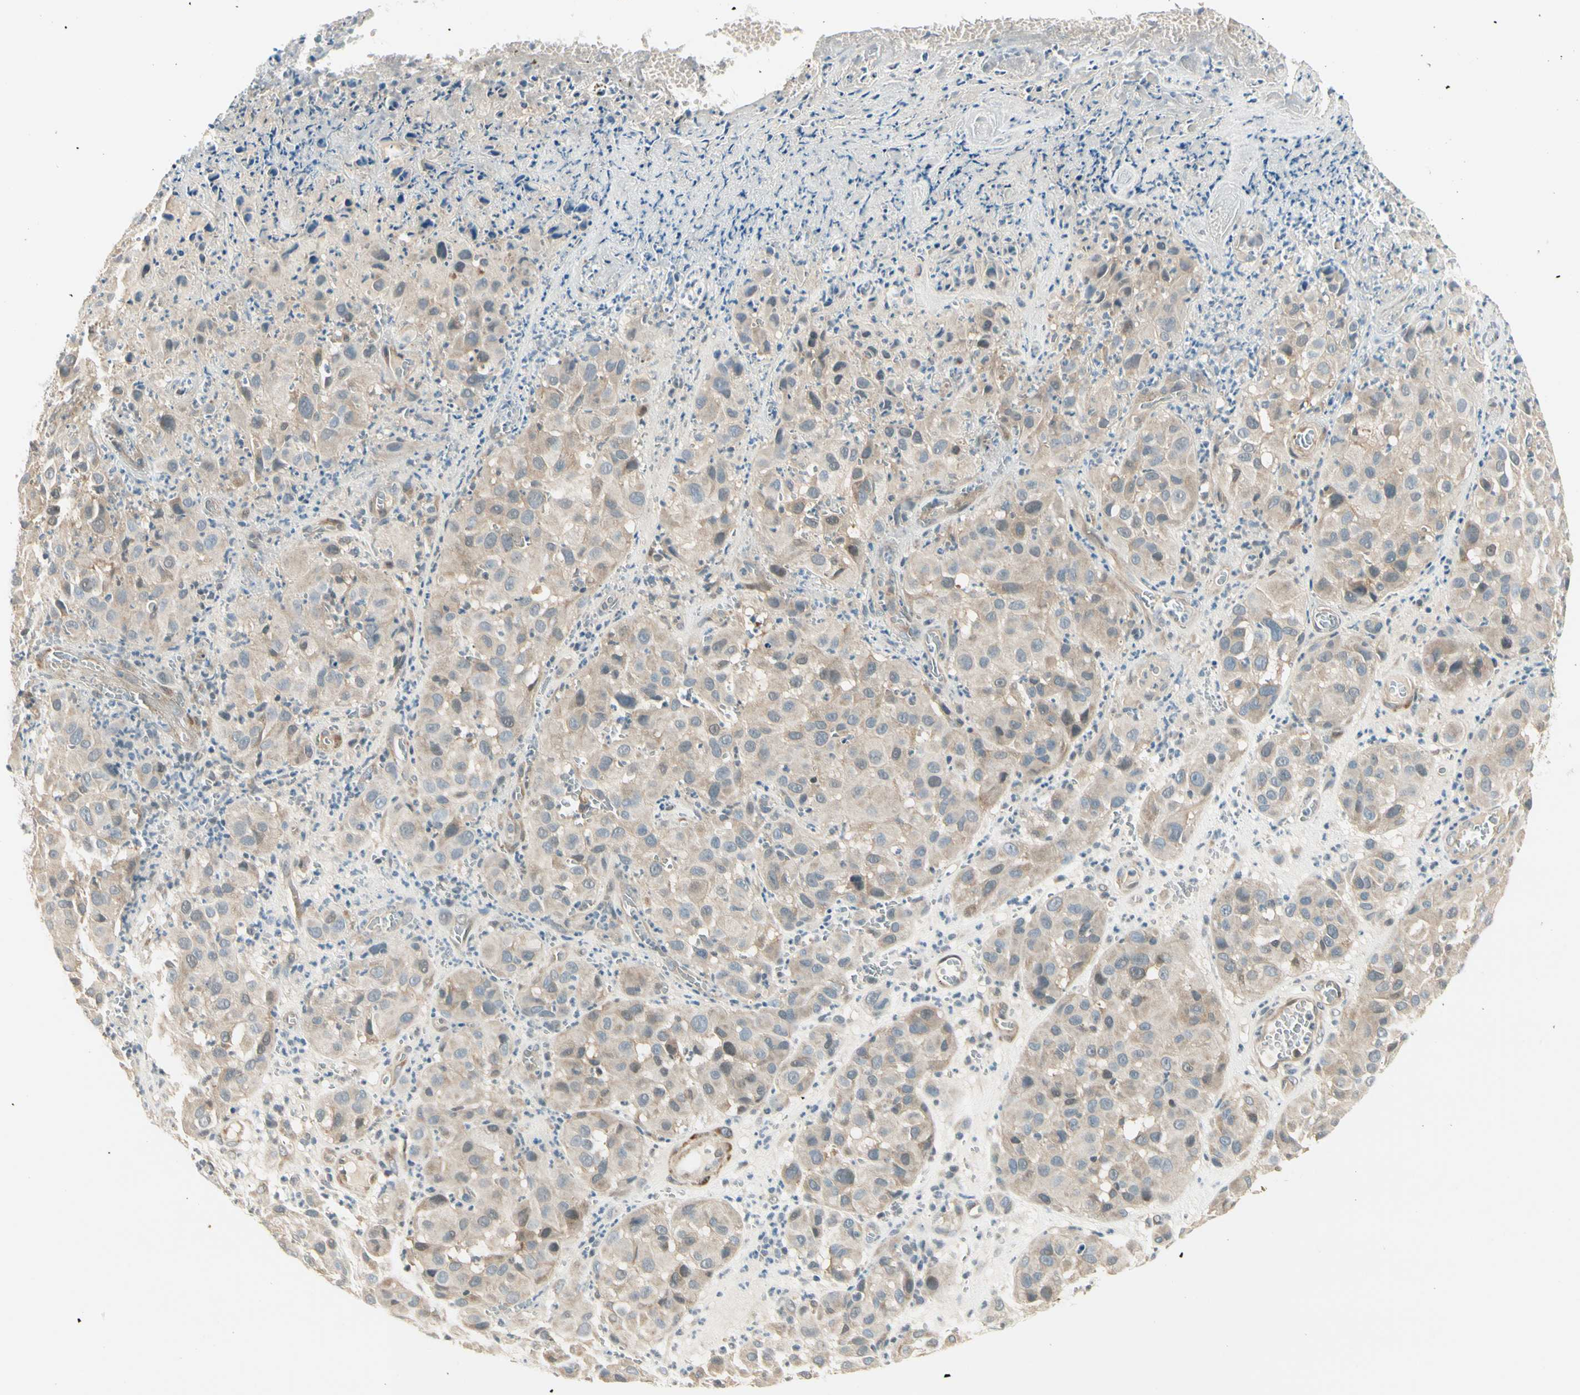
{"staining": {"intensity": "weak", "quantity": "25%-75%", "location": "cytoplasmic/membranous"}, "tissue": "melanoma", "cell_type": "Tumor cells", "image_type": "cancer", "snomed": [{"axis": "morphology", "description": "Malignant melanoma, NOS"}, {"axis": "topography", "description": "Skin"}], "caption": "Weak cytoplasmic/membranous protein positivity is seen in approximately 25%-75% of tumor cells in malignant melanoma.", "gene": "EPHB3", "patient": {"sex": "female", "age": 21}}